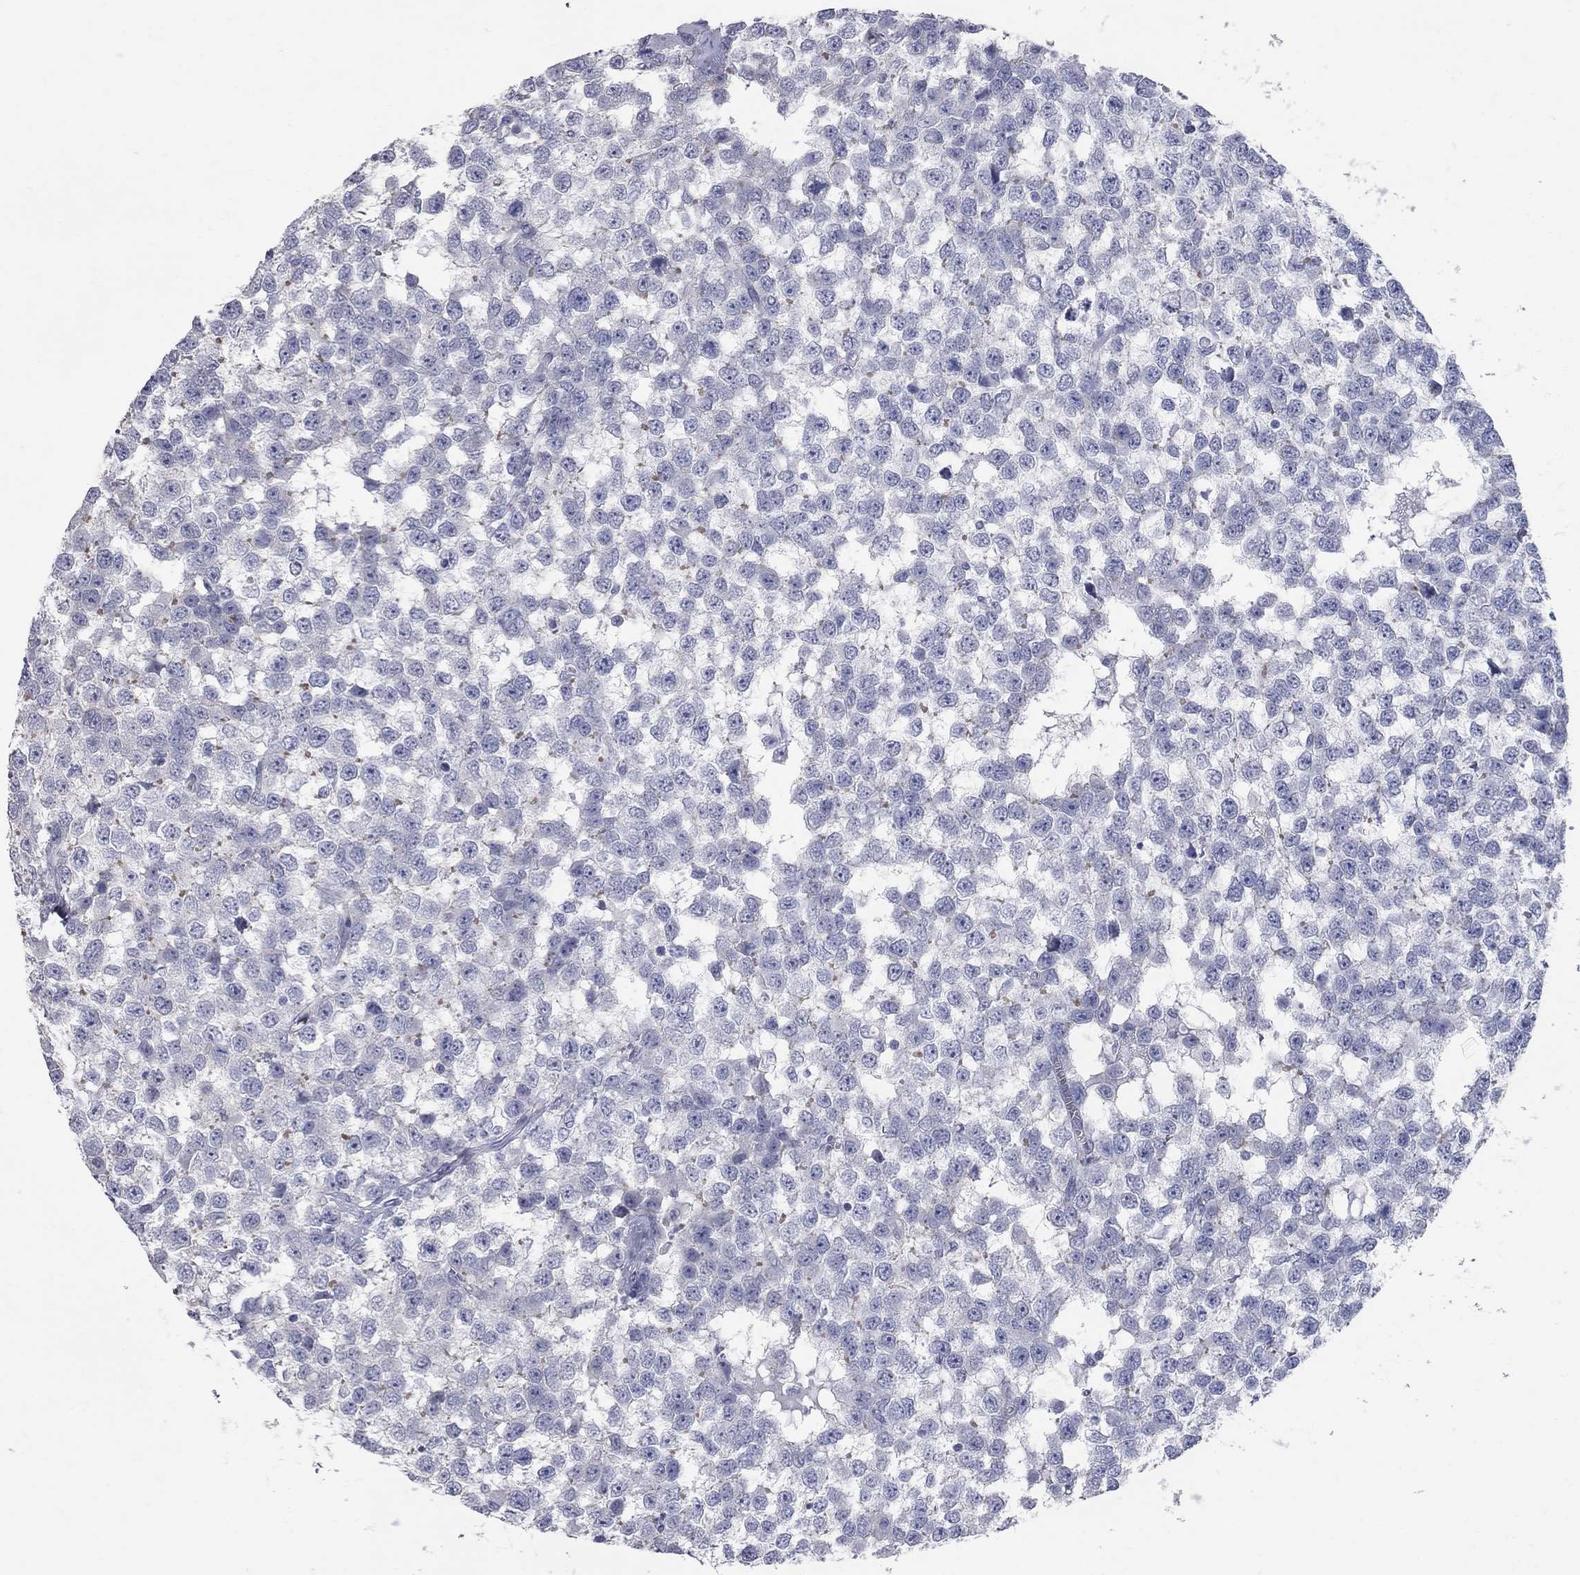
{"staining": {"intensity": "negative", "quantity": "none", "location": "none"}, "tissue": "testis cancer", "cell_type": "Tumor cells", "image_type": "cancer", "snomed": [{"axis": "morphology", "description": "Normal tissue, NOS"}, {"axis": "morphology", "description": "Seminoma, NOS"}, {"axis": "topography", "description": "Testis"}, {"axis": "topography", "description": "Epididymis"}], "caption": "Testis cancer (seminoma) stained for a protein using IHC demonstrates no expression tumor cells.", "gene": "AOX1", "patient": {"sex": "male", "age": 34}}